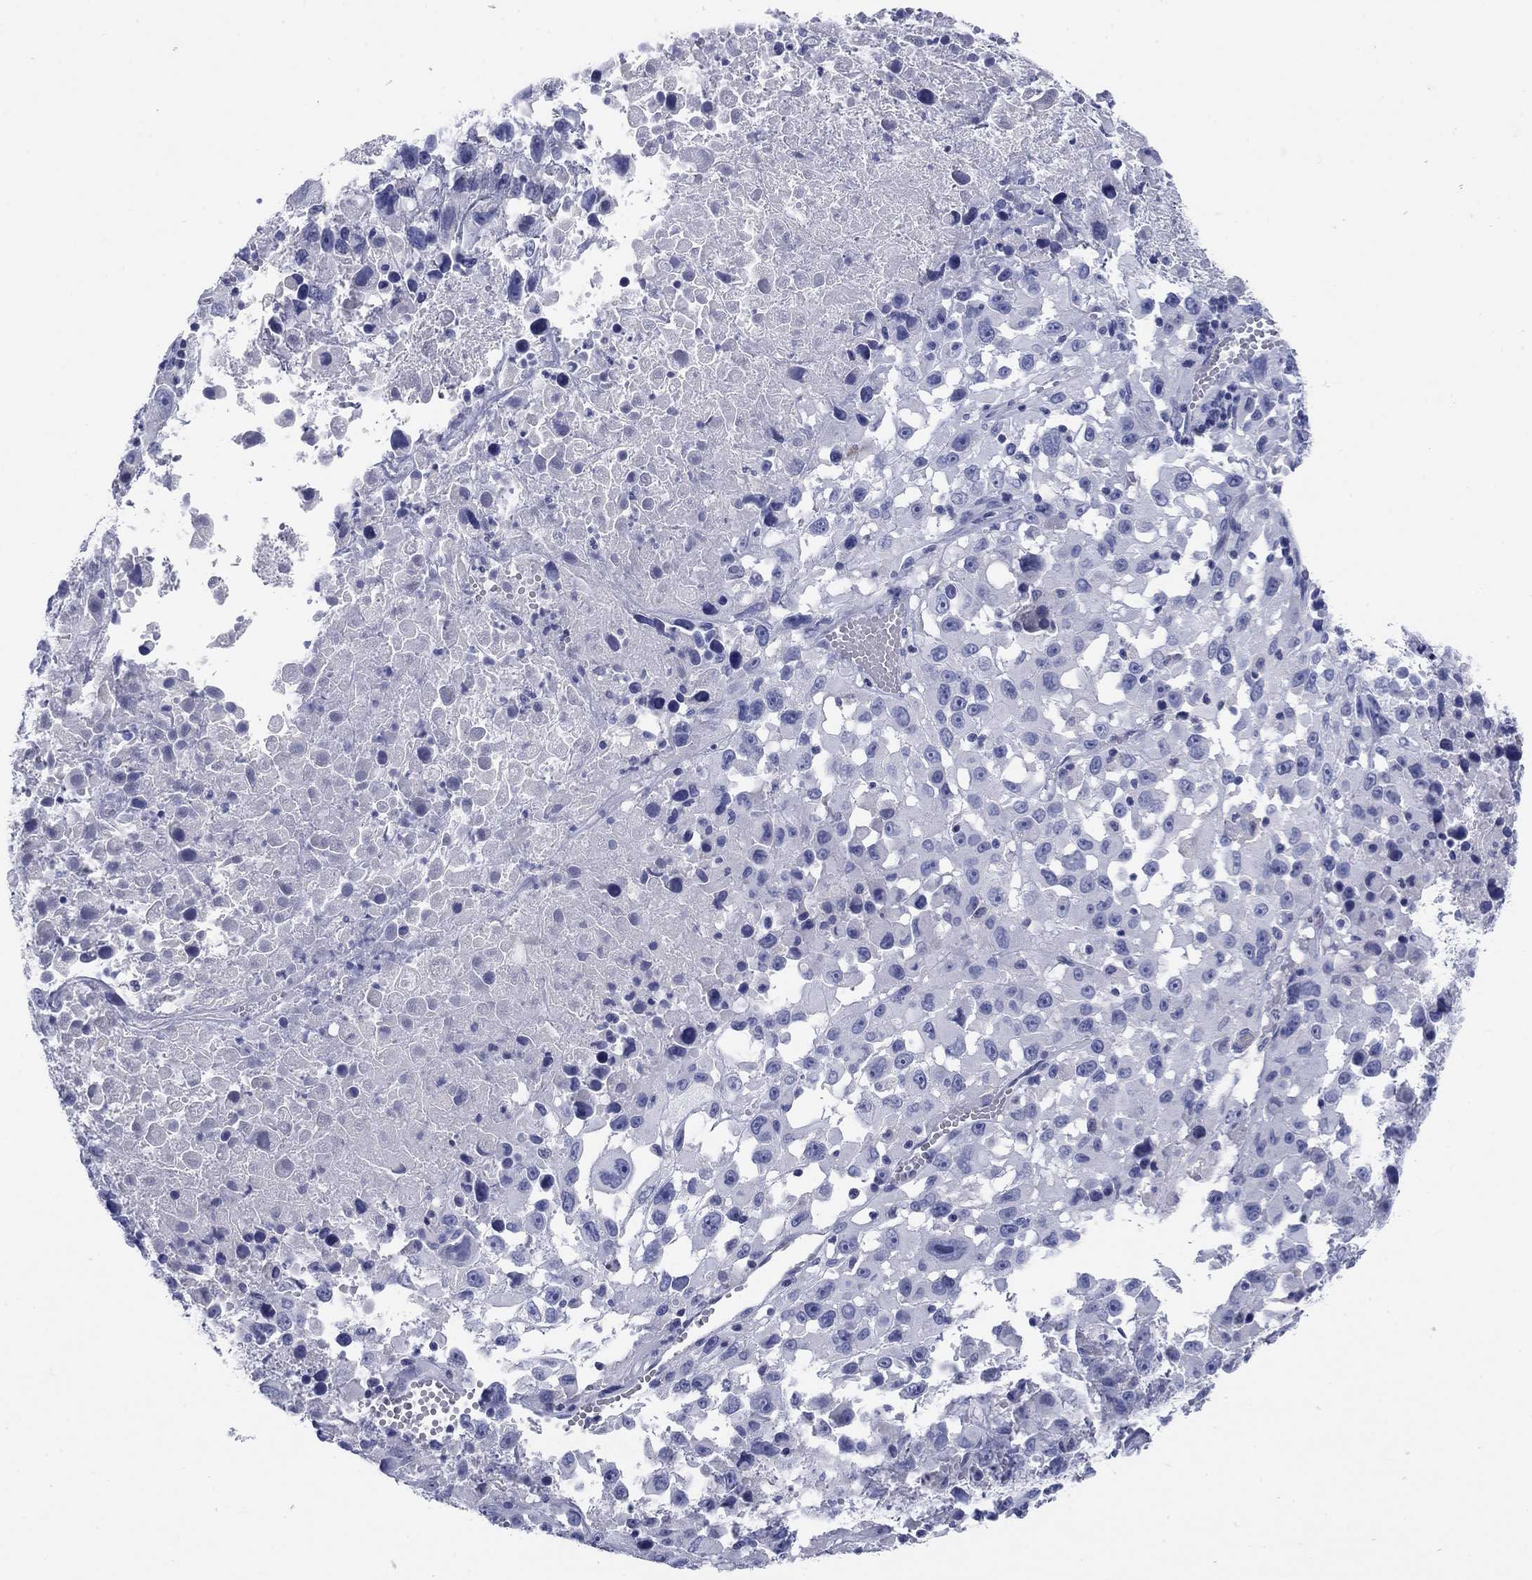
{"staining": {"intensity": "negative", "quantity": "none", "location": "none"}, "tissue": "melanoma", "cell_type": "Tumor cells", "image_type": "cancer", "snomed": [{"axis": "morphology", "description": "Malignant melanoma, Metastatic site"}, {"axis": "topography", "description": "Lymph node"}], "caption": "Histopathology image shows no protein staining in tumor cells of malignant melanoma (metastatic site) tissue.", "gene": "KCNH1", "patient": {"sex": "male", "age": 50}}